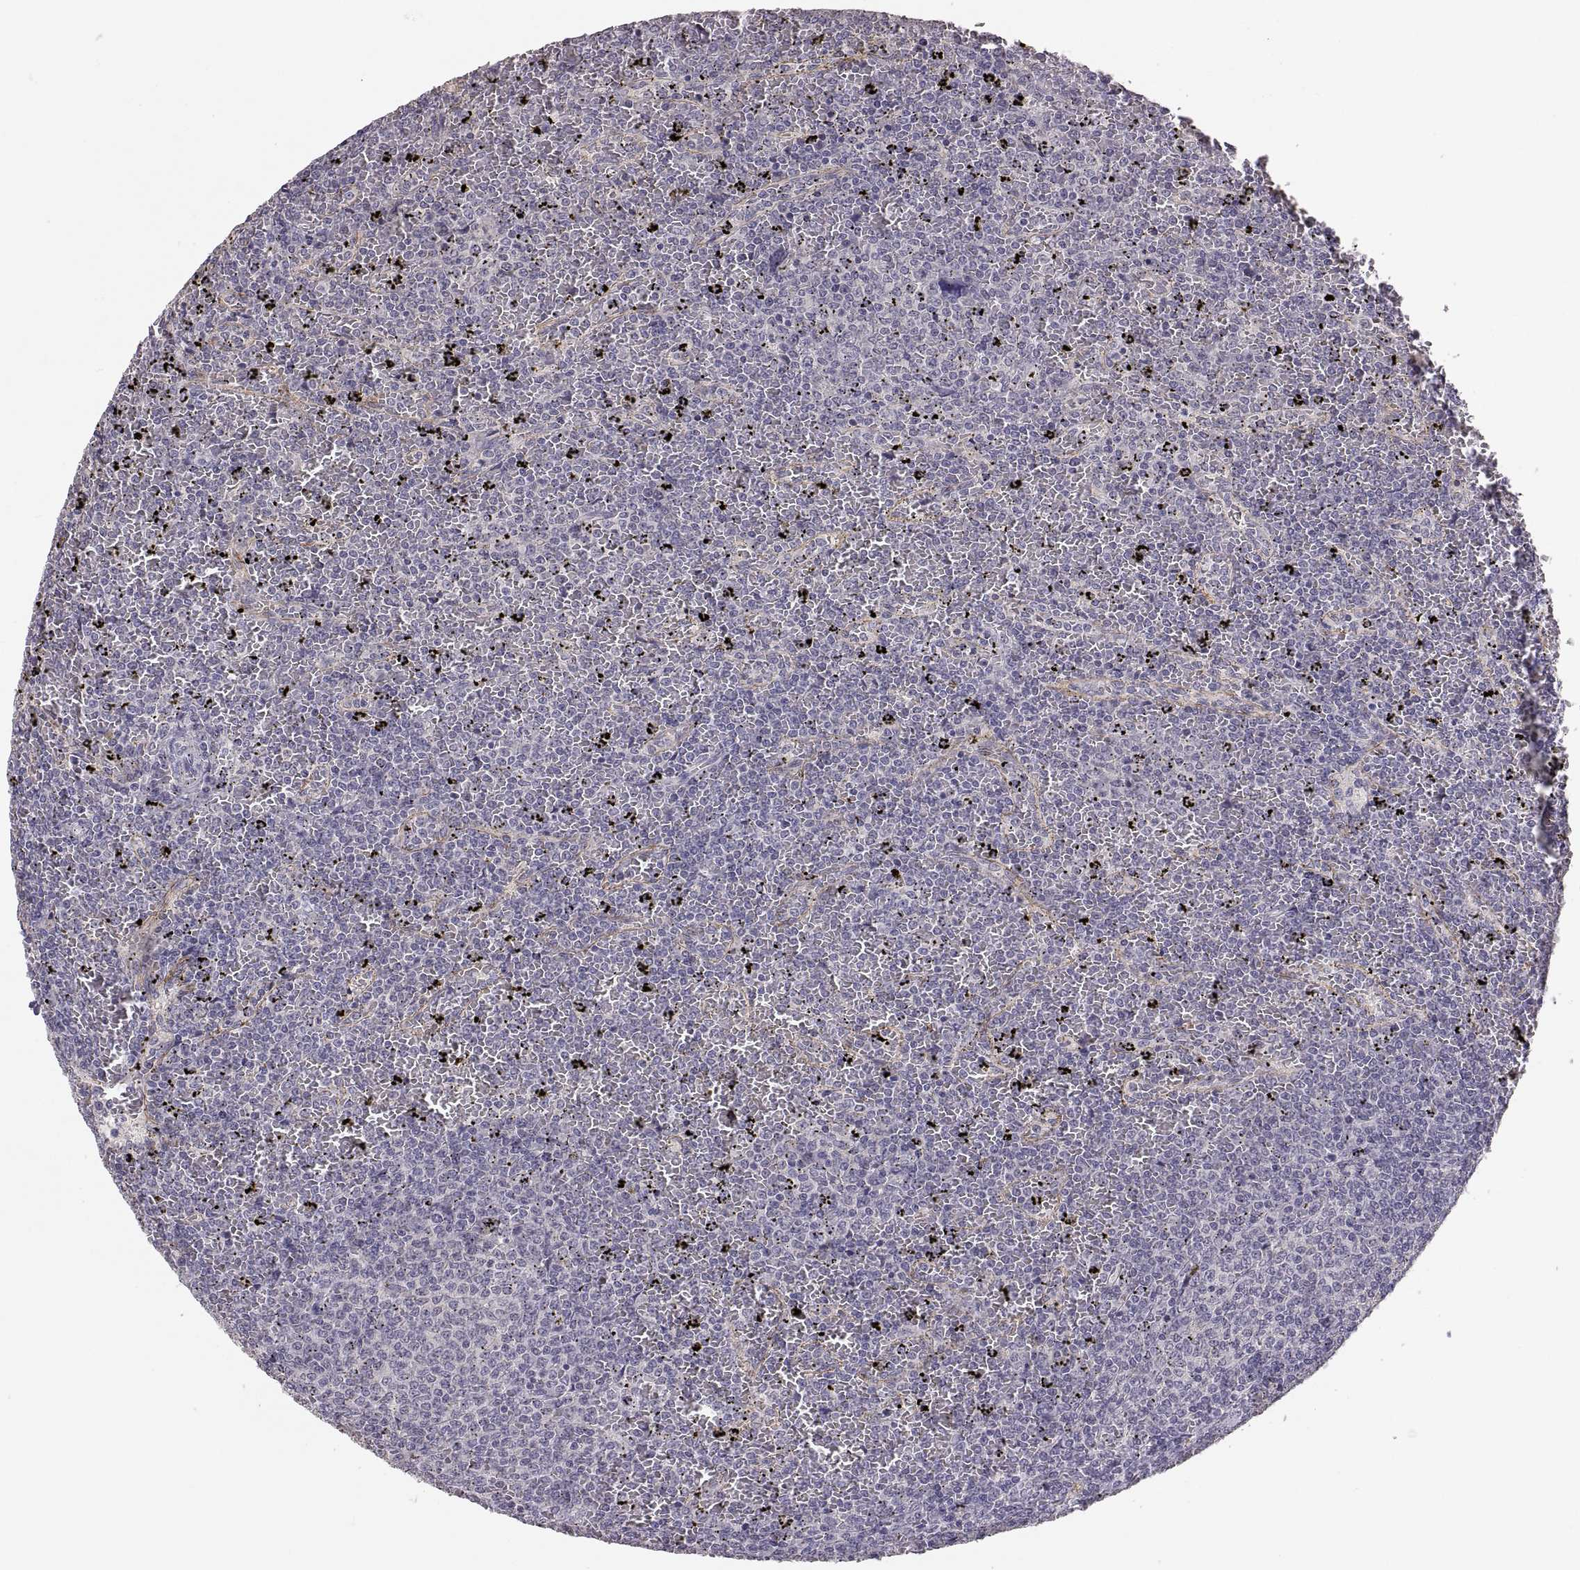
{"staining": {"intensity": "negative", "quantity": "none", "location": "none"}, "tissue": "lymphoma", "cell_type": "Tumor cells", "image_type": "cancer", "snomed": [{"axis": "morphology", "description": "Malignant lymphoma, non-Hodgkin's type, Low grade"}, {"axis": "topography", "description": "Spleen"}], "caption": "Tumor cells show no significant protein positivity in malignant lymphoma, non-Hodgkin's type (low-grade).", "gene": "CDH2", "patient": {"sex": "female", "age": 77}}